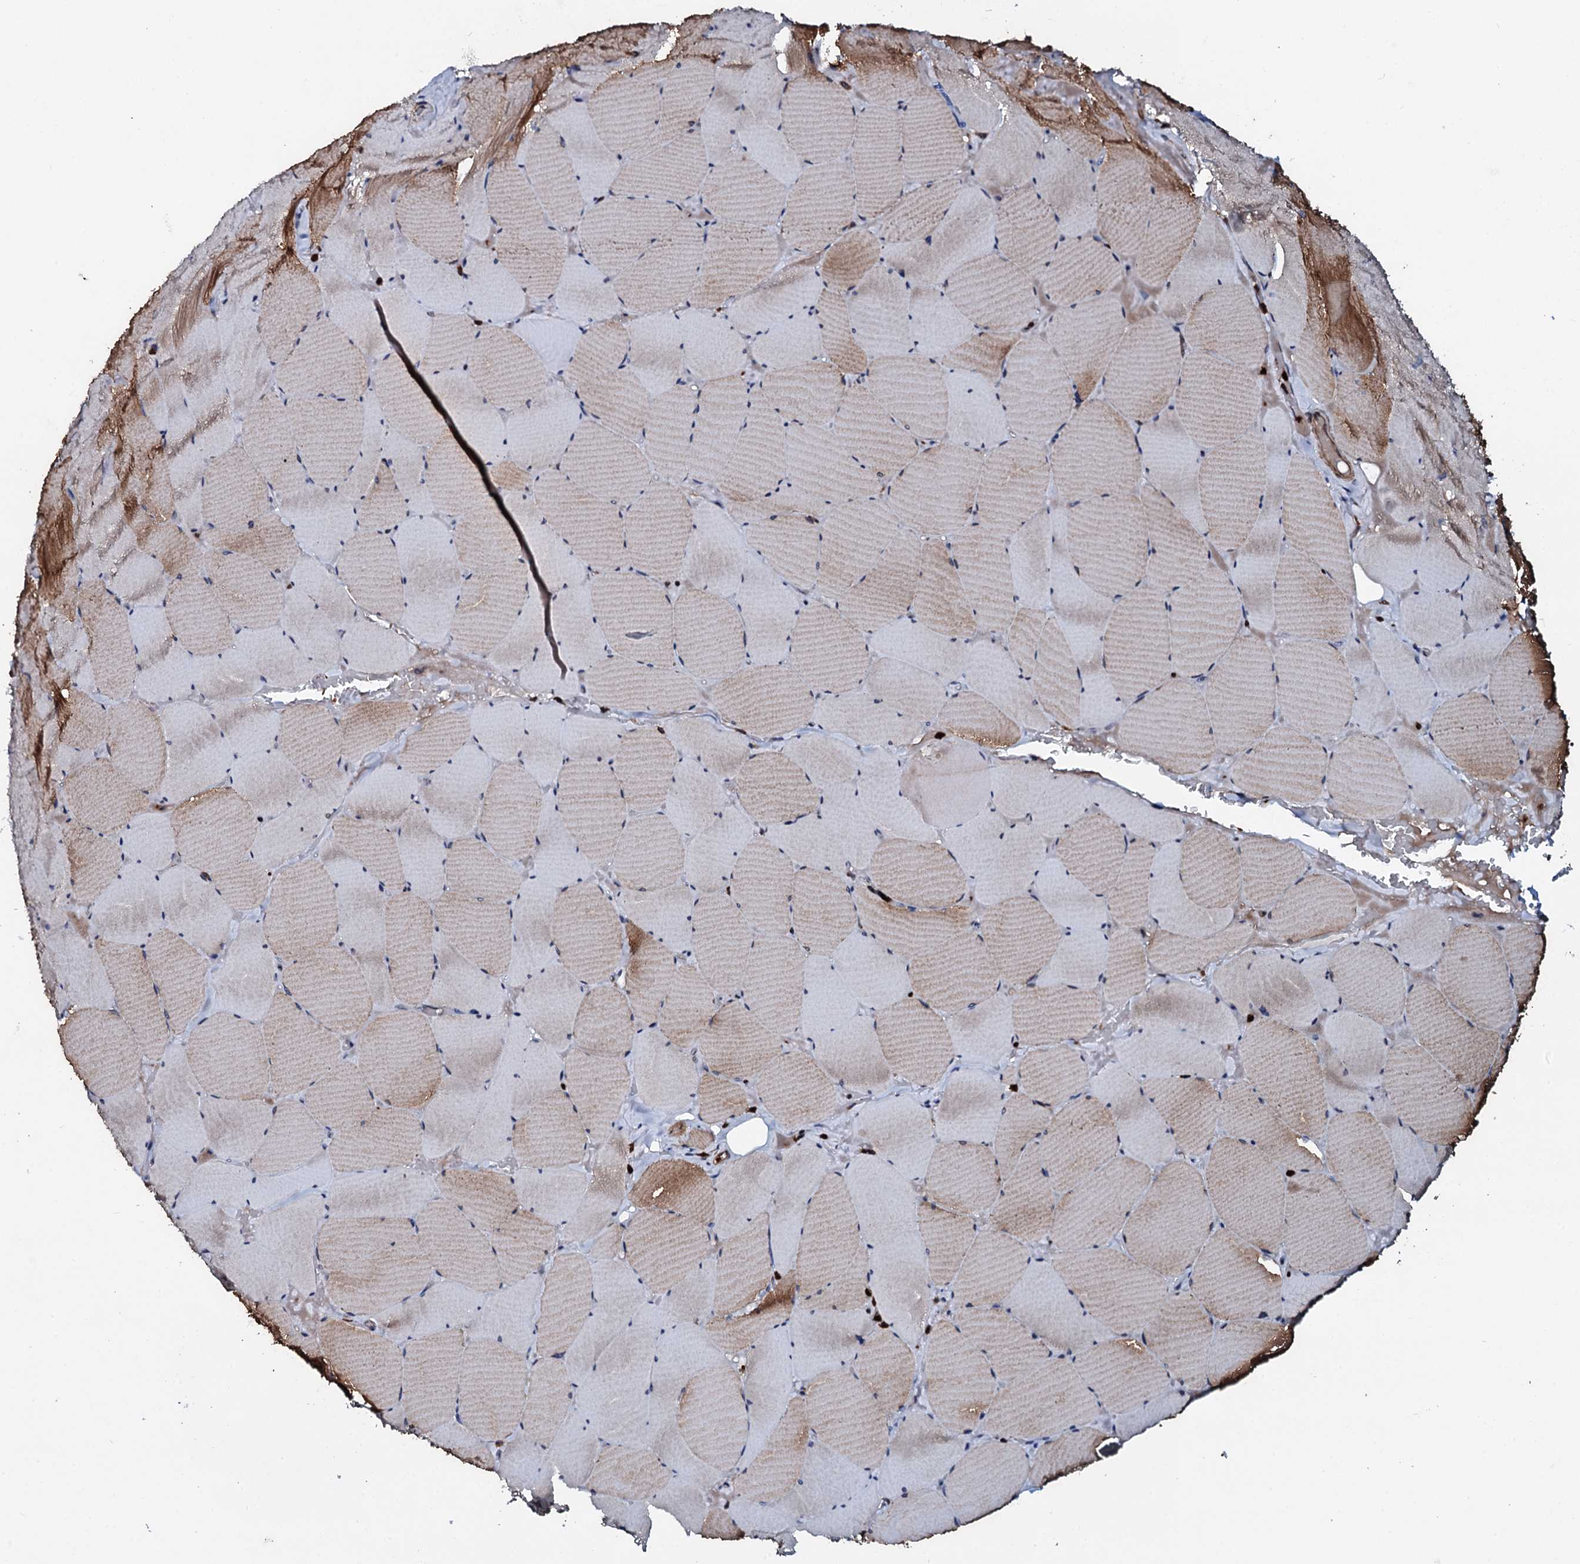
{"staining": {"intensity": "moderate", "quantity": "25%-75%", "location": "cytoplasmic/membranous"}, "tissue": "skeletal muscle", "cell_type": "Myocytes", "image_type": "normal", "snomed": [{"axis": "morphology", "description": "Normal tissue, NOS"}, {"axis": "topography", "description": "Skeletal muscle"}, {"axis": "topography", "description": "Head-Neck"}], "caption": "A high-resolution photomicrograph shows immunohistochemistry staining of normal skeletal muscle, which exhibits moderate cytoplasmic/membranous positivity in approximately 25%-75% of myocytes. (DAB (3,3'-diaminobenzidine) = brown stain, brightfield microscopy at high magnification).", "gene": "VAMP8", "patient": {"sex": "male", "age": 66}}